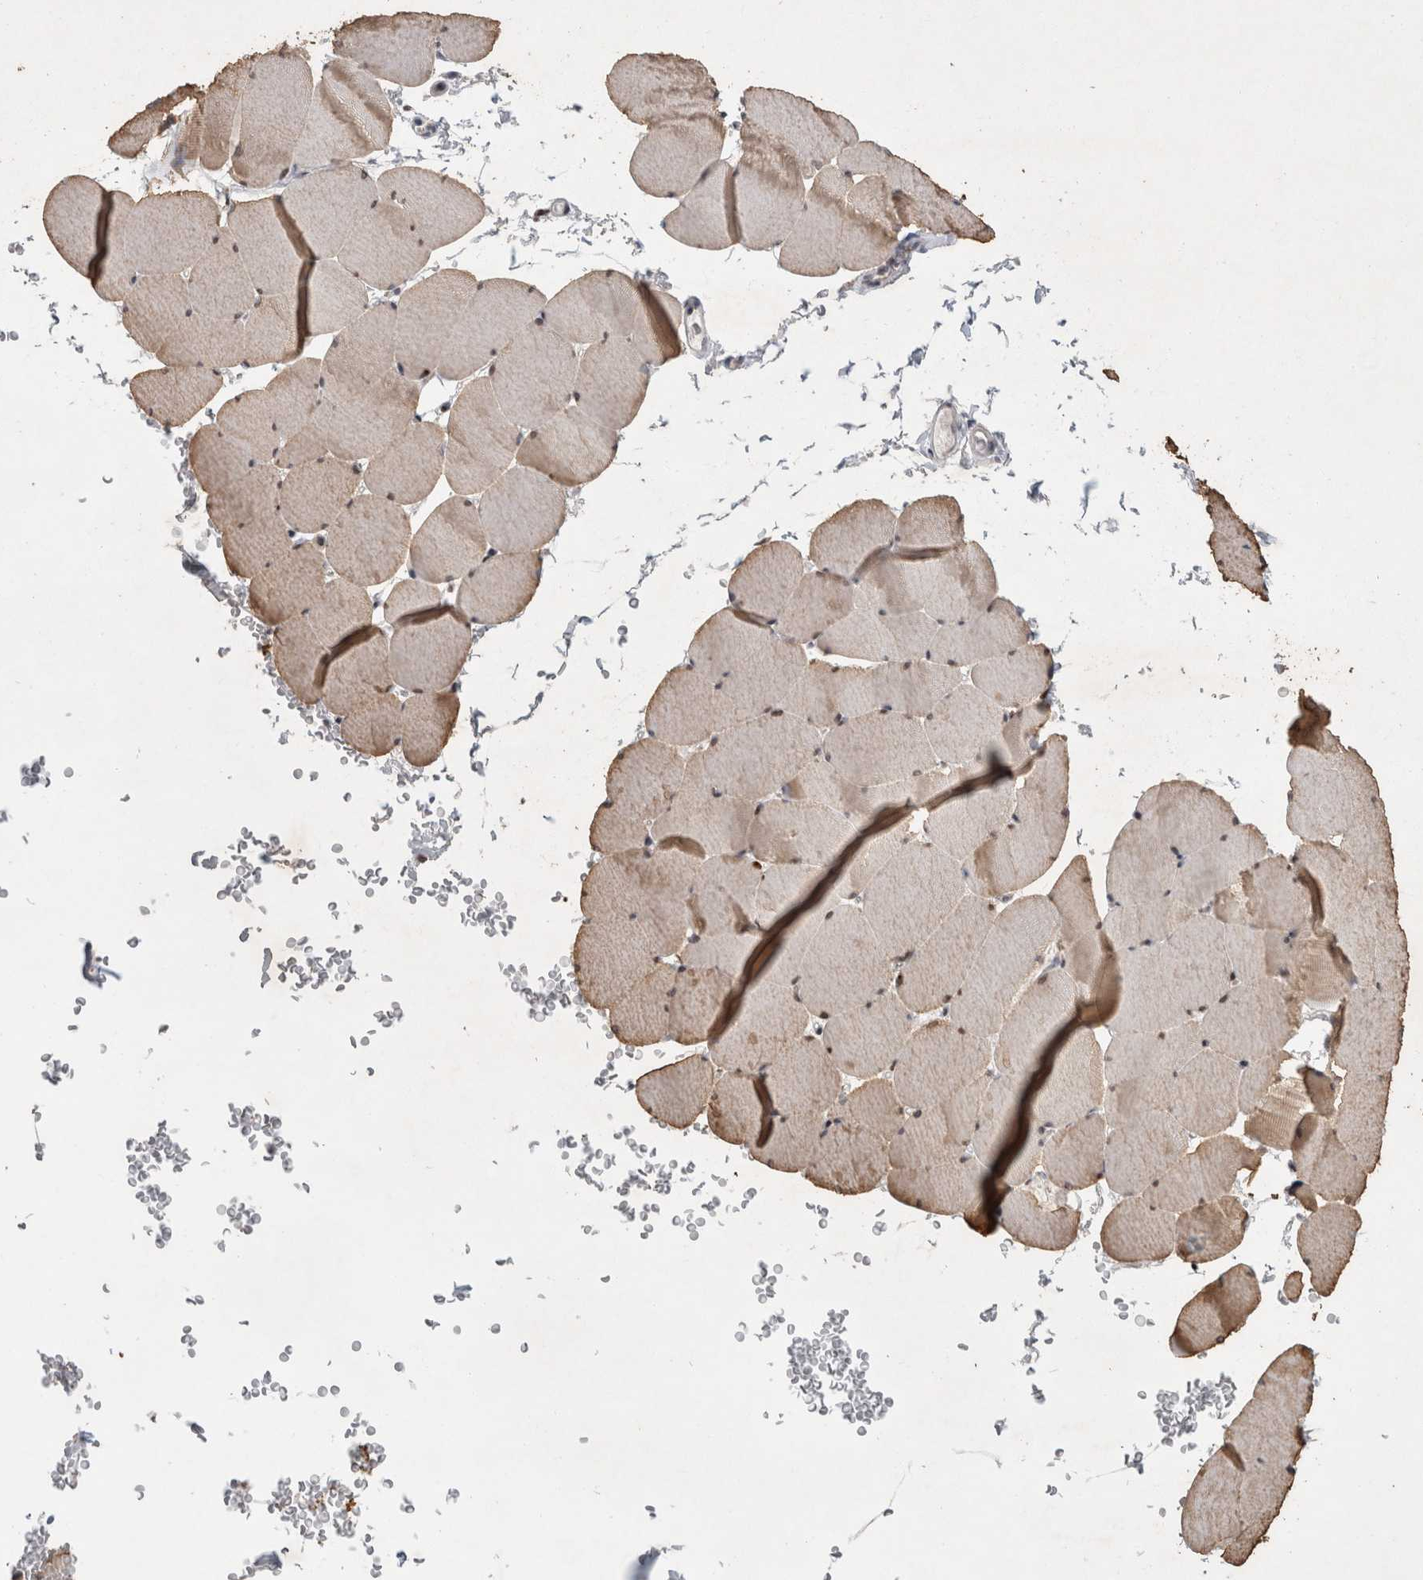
{"staining": {"intensity": "weak", "quantity": "25%-75%", "location": "cytoplasmic/membranous,nuclear"}, "tissue": "skeletal muscle", "cell_type": "Myocytes", "image_type": "normal", "snomed": [{"axis": "morphology", "description": "Normal tissue, NOS"}, {"axis": "topography", "description": "Skeletal muscle"}], "caption": "Skeletal muscle stained with DAB IHC displays low levels of weak cytoplasmic/membranous,nuclear expression in approximately 25%-75% of myocytes.", "gene": "C8orf58", "patient": {"sex": "male", "age": 62}}